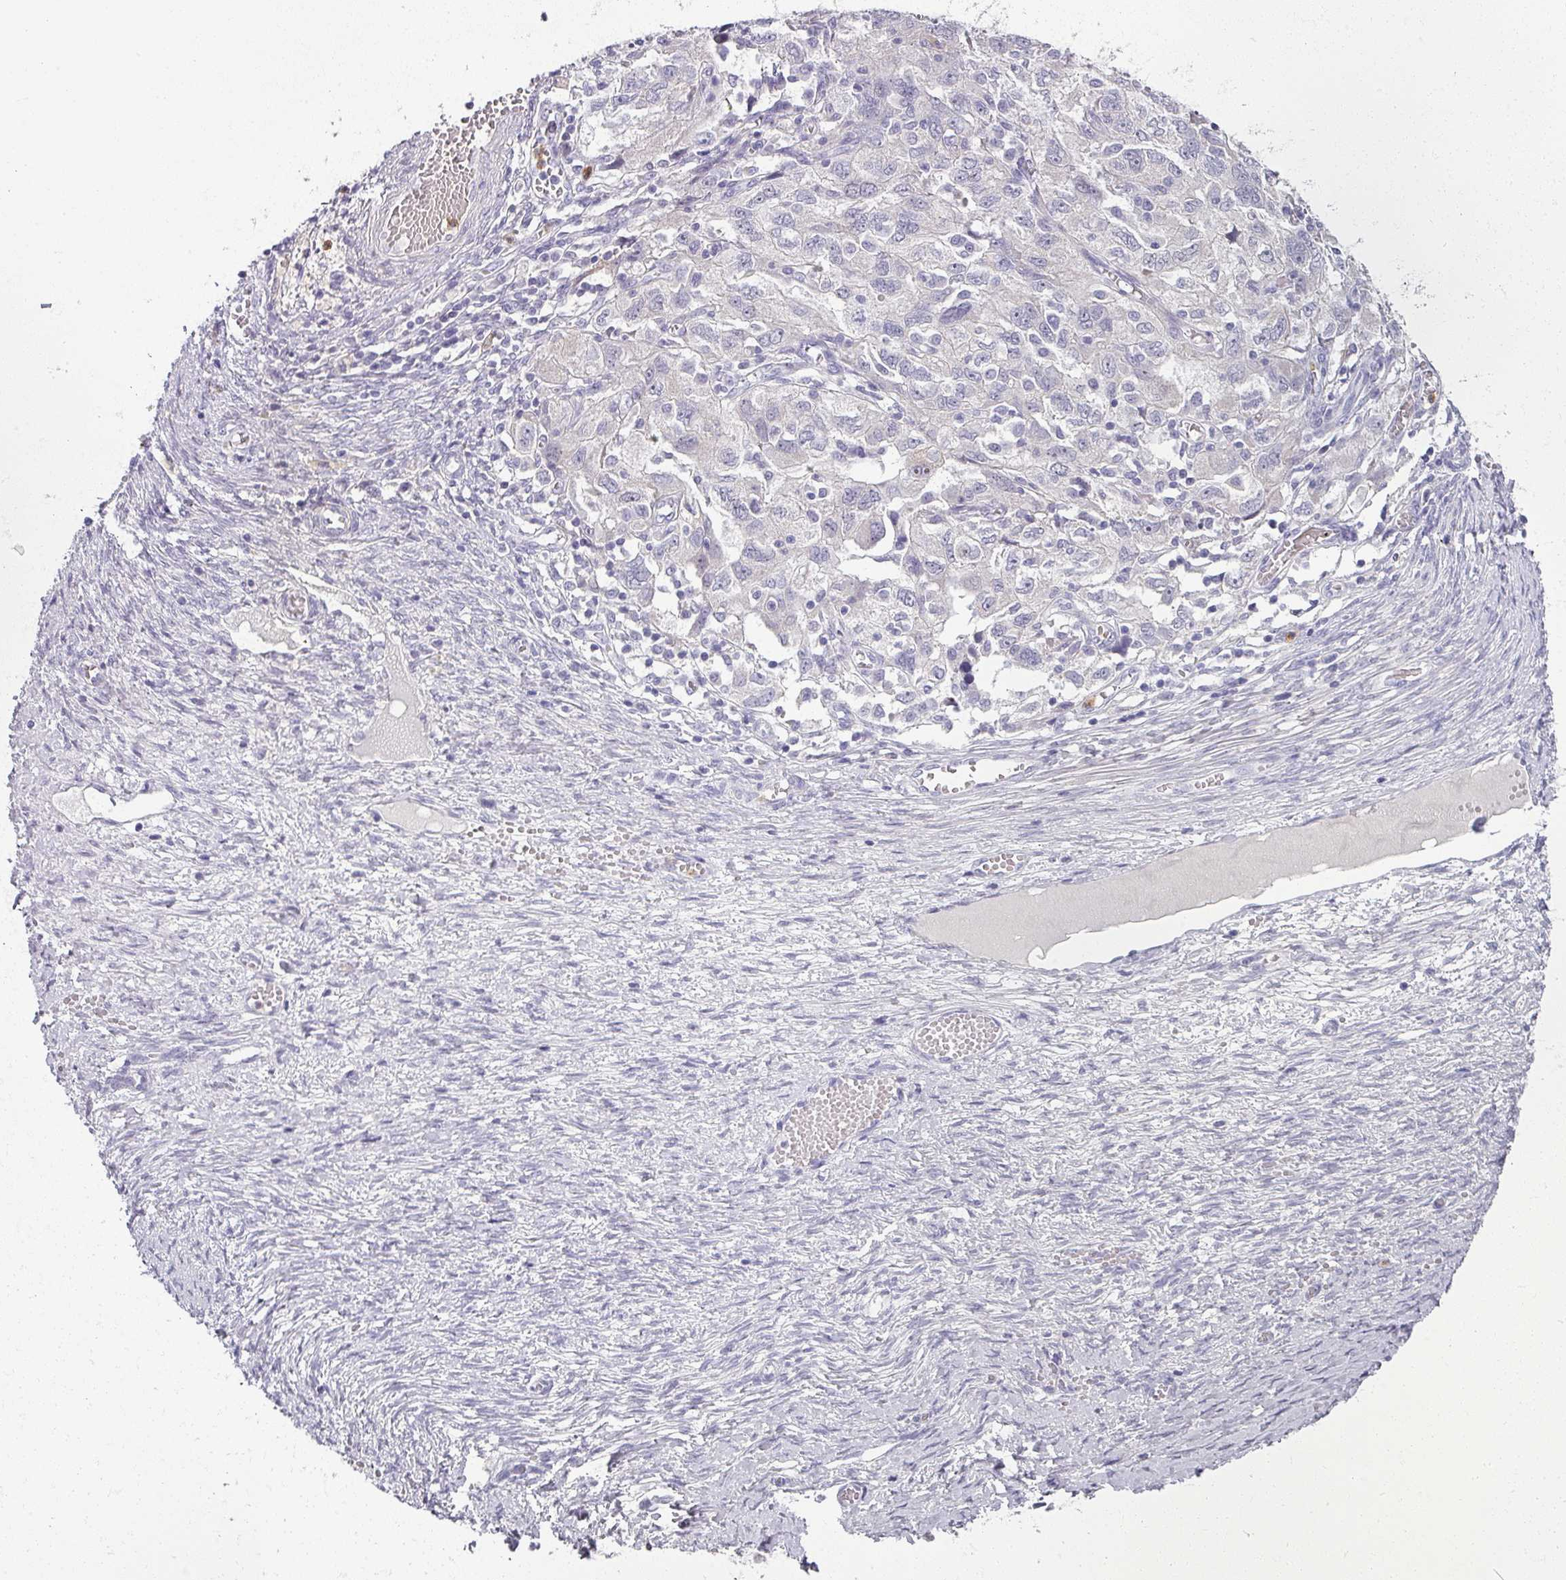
{"staining": {"intensity": "negative", "quantity": "none", "location": "none"}, "tissue": "ovarian cancer", "cell_type": "Tumor cells", "image_type": "cancer", "snomed": [{"axis": "morphology", "description": "Carcinoma, NOS"}, {"axis": "morphology", "description": "Cystadenocarcinoma, serous, NOS"}, {"axis": "topography", "description": "Ovary"}], "caption": "The immunohistochemistry photomicrograph has no significant positivity in tumor cells of ovarian cancer (serous cystadenocarcinoma) tissue.", "gene": "BTLA", "patient": {"sex": "female", "age": 69}}